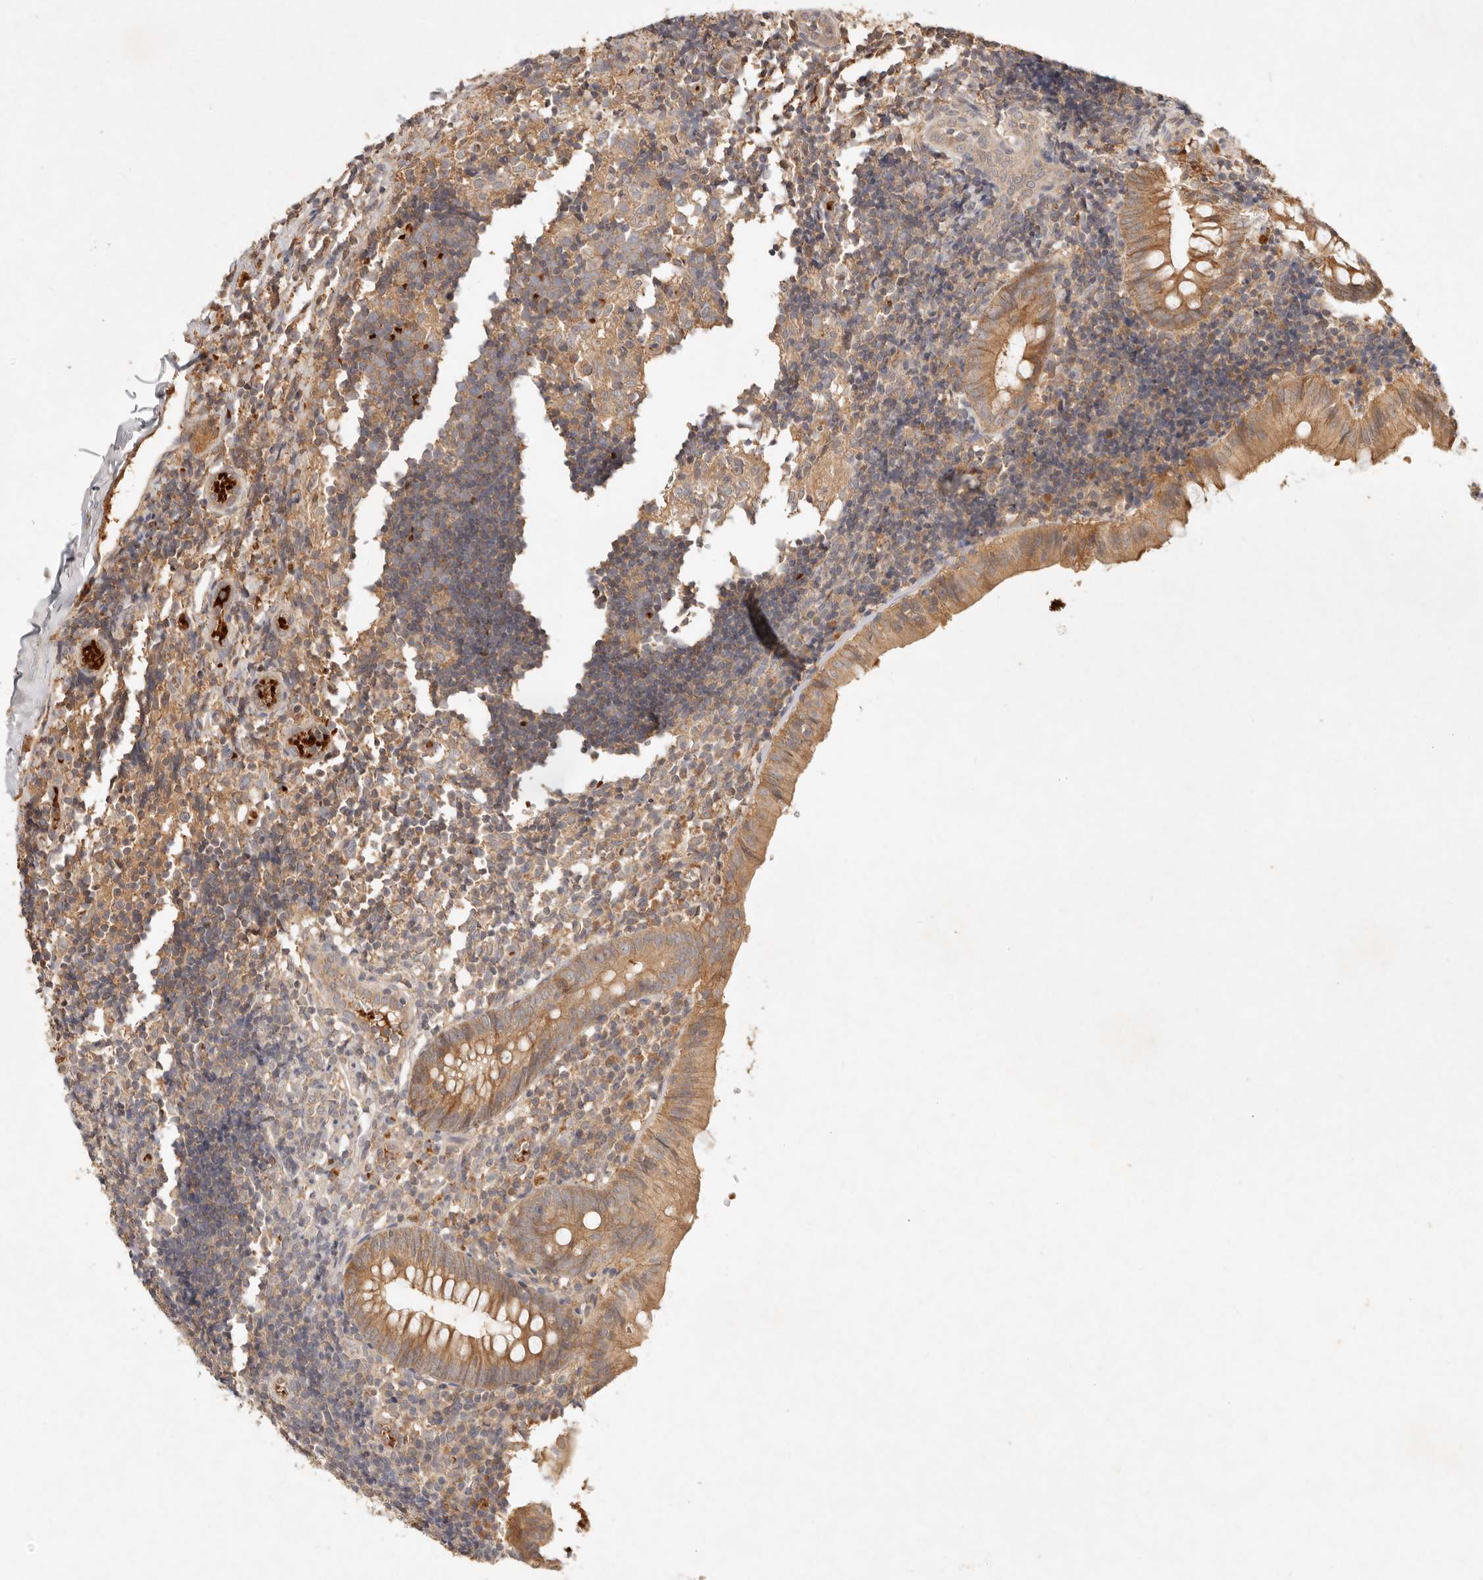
{"staining": {"intensity": "moderate", "quantity": ">75%", "location": "cytoplasmic/membranous"}, "tissue": "appendix", "cell_type": "Glandular cells", "image_type": "normal", "snomed": [{"axis": "morphology", "description": "Normal tissue, NOS"}, {"axis": "topography", "description": "Appendix"}], "caption": "Unremarkable appendix shows moderate cytoplasmic/membranous positivity in about >75% of glandular cells, visualized by immunohistochemistry.", "gene": "FREM2", "patient": {"sex": "male", "age": 8}}